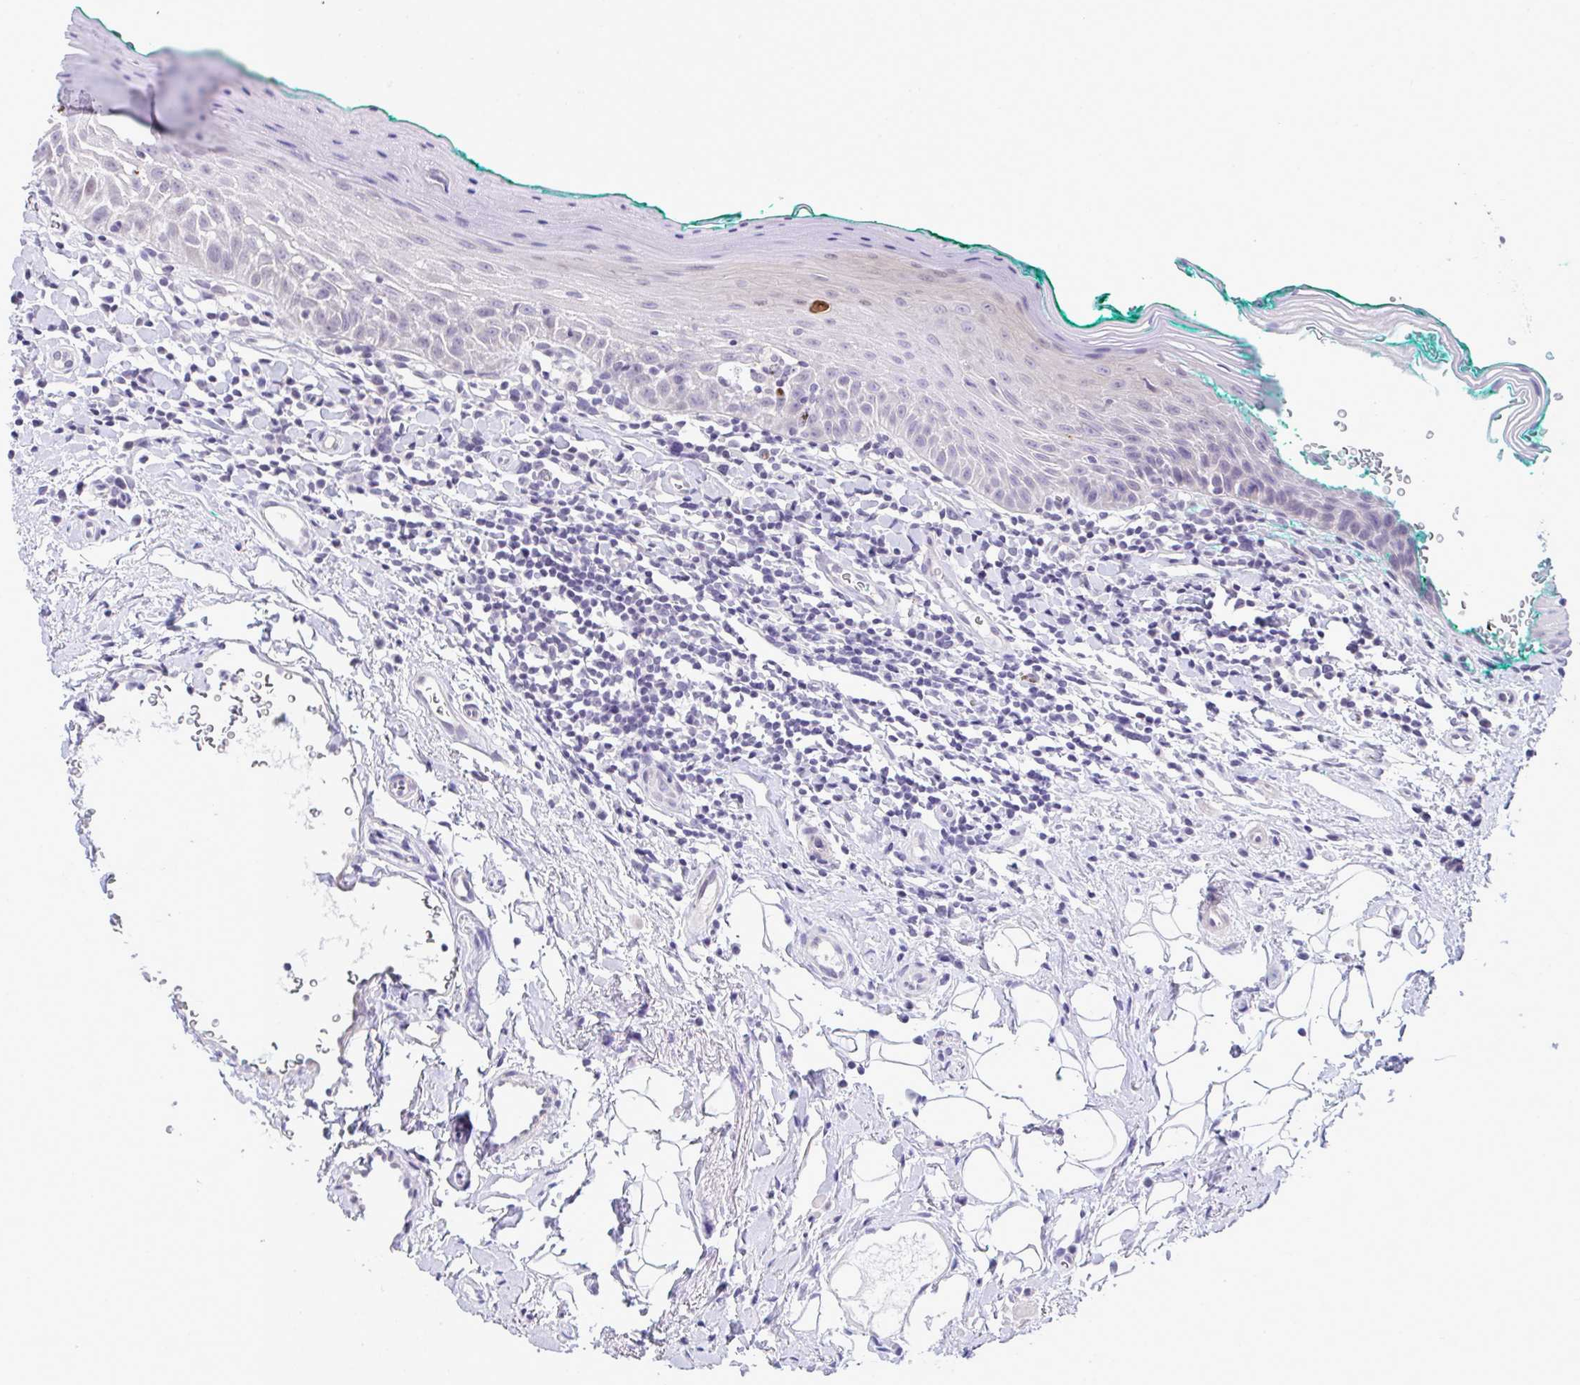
{"staining": {"intensity": "negative", "quantity": "none", "location": "none"}, "tissue": "oral mucosa", "cell_type": "Squamous epithelial cells", "image_type": "normal", "snomed": [{"axis": "morphology", "description": "Normal tissue, NOS"}, {"axis": "topography", "description": "Oral tissue"}, {"axis": "topography", "description": "Tounge, NOS"}], "caption": "An image of human oral mucosa is negative for staining in squamous epithelial cells. (Stains: DAB IHC with hematoxylin counter stain, Microscopy: brightfield microscopy at high magnification).", "gene": "ATP6V0D2", "patient": {"sex": "male", "age": 83}}